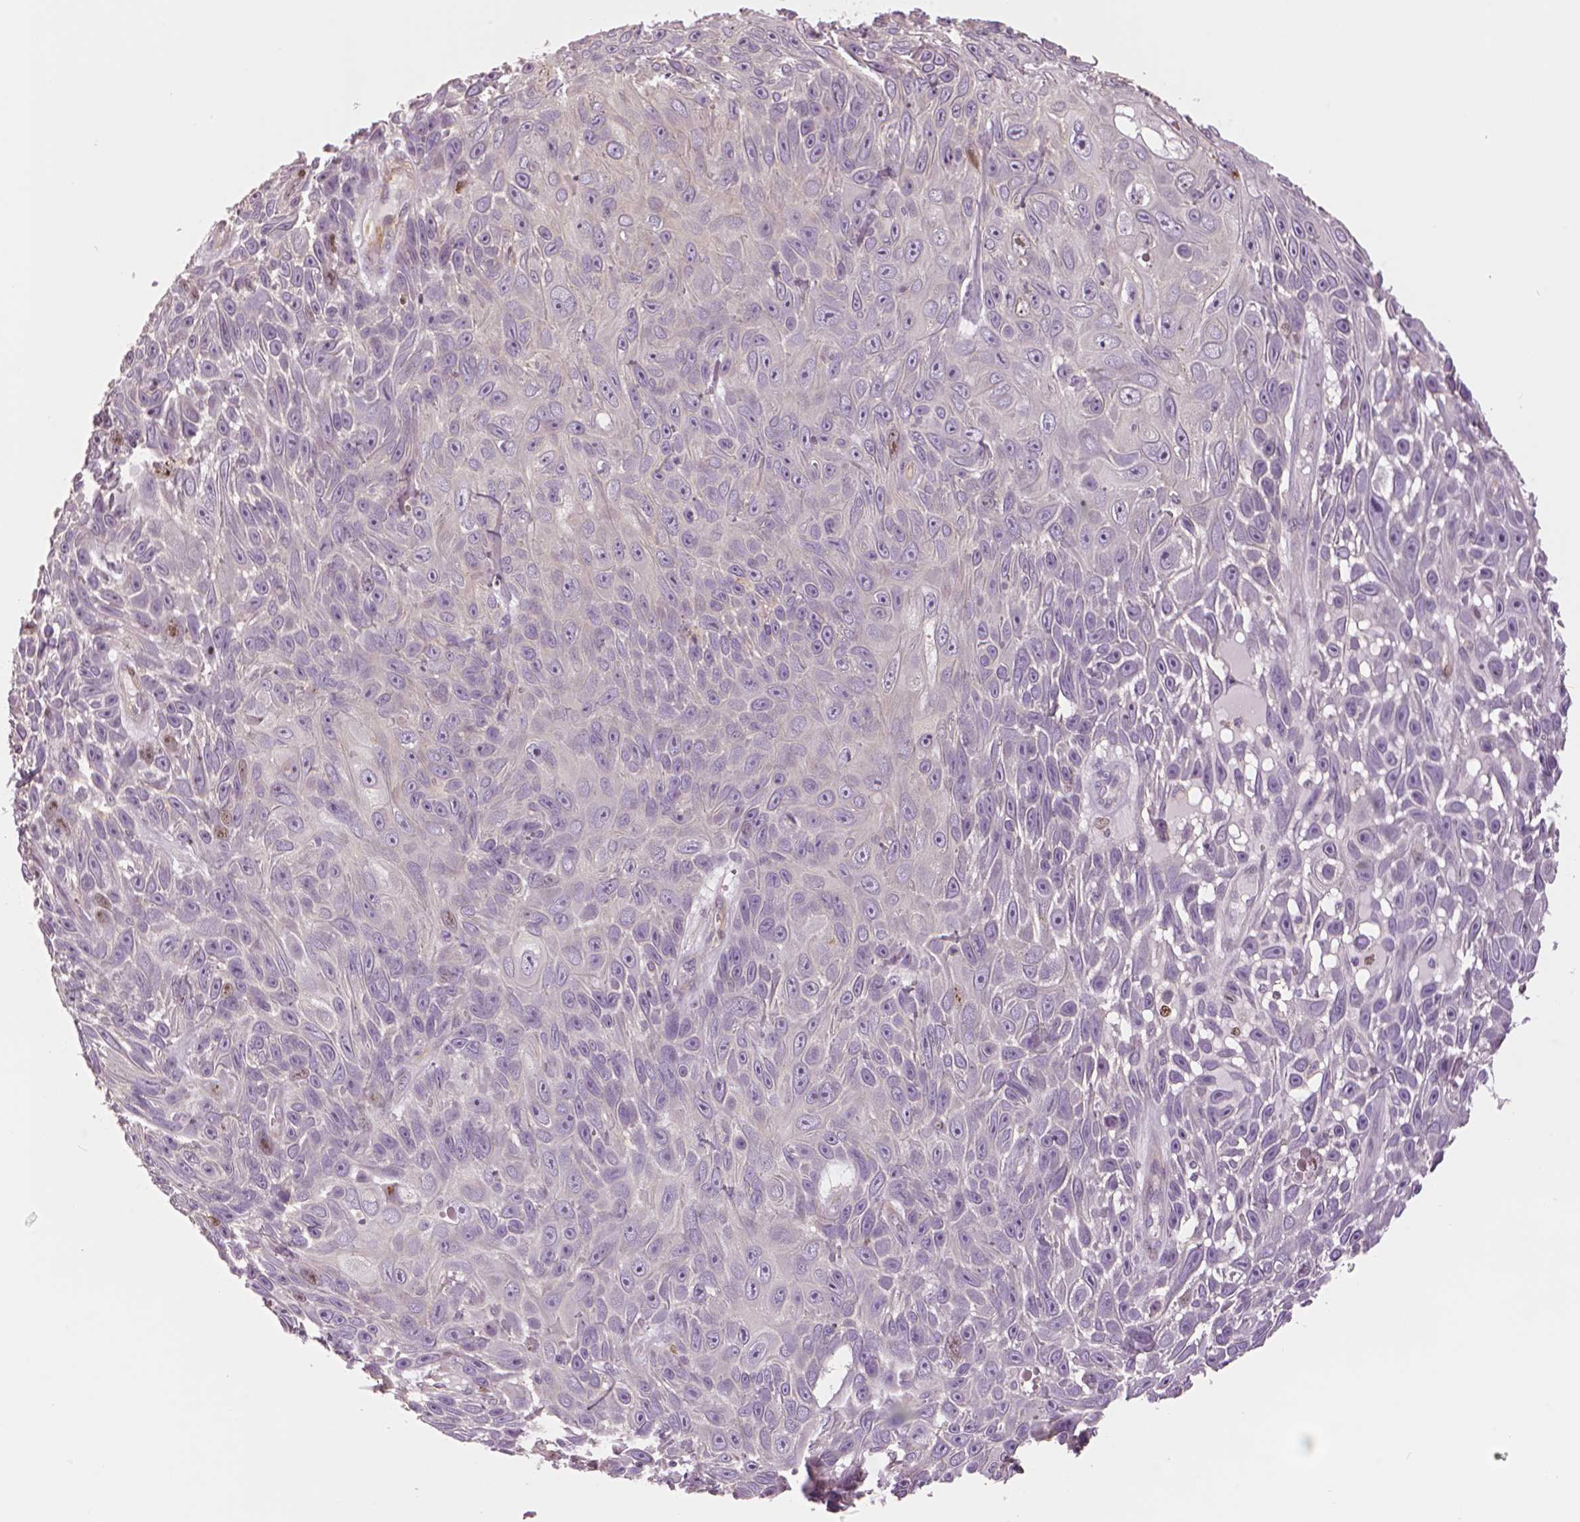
{"staining": {"intensity": "moderate", "quantity": "<25%", "location": "nuclear"}, "tissue": "skin cancer", "cell_type": "Tumor cells", "image_type": "cancer", "snomed": [{"axis": "morphology", "description": "Squamous cell carcinoma, NOS"}, {"axis": "topography", "description": "Skin"}], "caption": "Immunohistochemical staining of skin cancer displays moderate nuclear protein expression in about <25% of tumor cells.", "gene": "MKI67", "patient": {"sex": "male", "age": 82}}